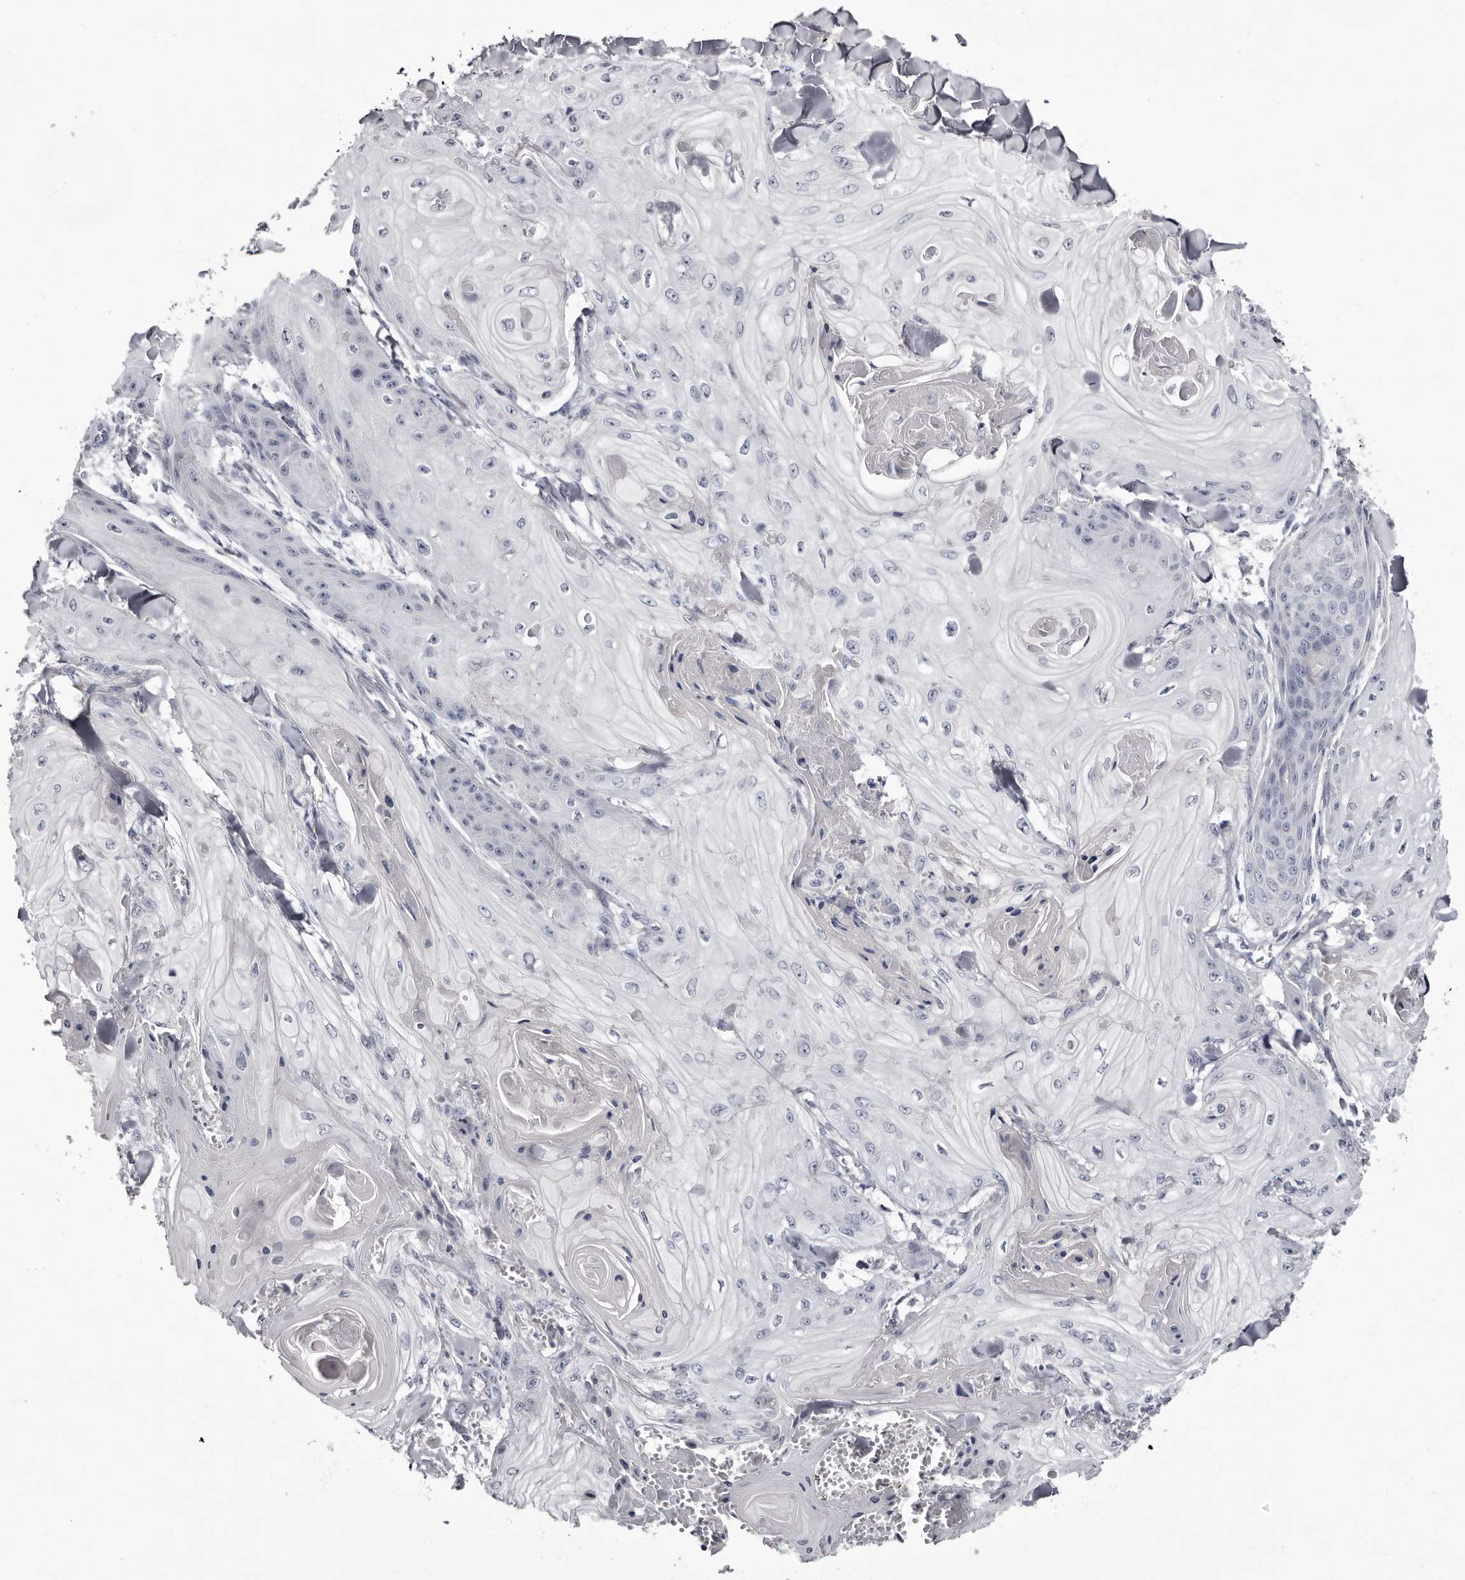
{"staining": {"intensity": "negative", "quantity": "none", "location": "none"}, "tissue": "skin cancer", "cell_type": "Tumor cells", "image_type": "cancer", "snomed": [{"axis": "morphology", "description": "Squamous cell carcinoma, NOS"}, {"axis": "topography", "description": "Skin"}], "caption": "High power microscopy photomicrograph of an immunohistochemistry (IHC) micrograph of skin squamous cell carcinoma, revealing no significant expression in tumor cells. Nuclei are stained in blue.", "gene": "CA6", "patient": {"sex": "male", "age": 74}}